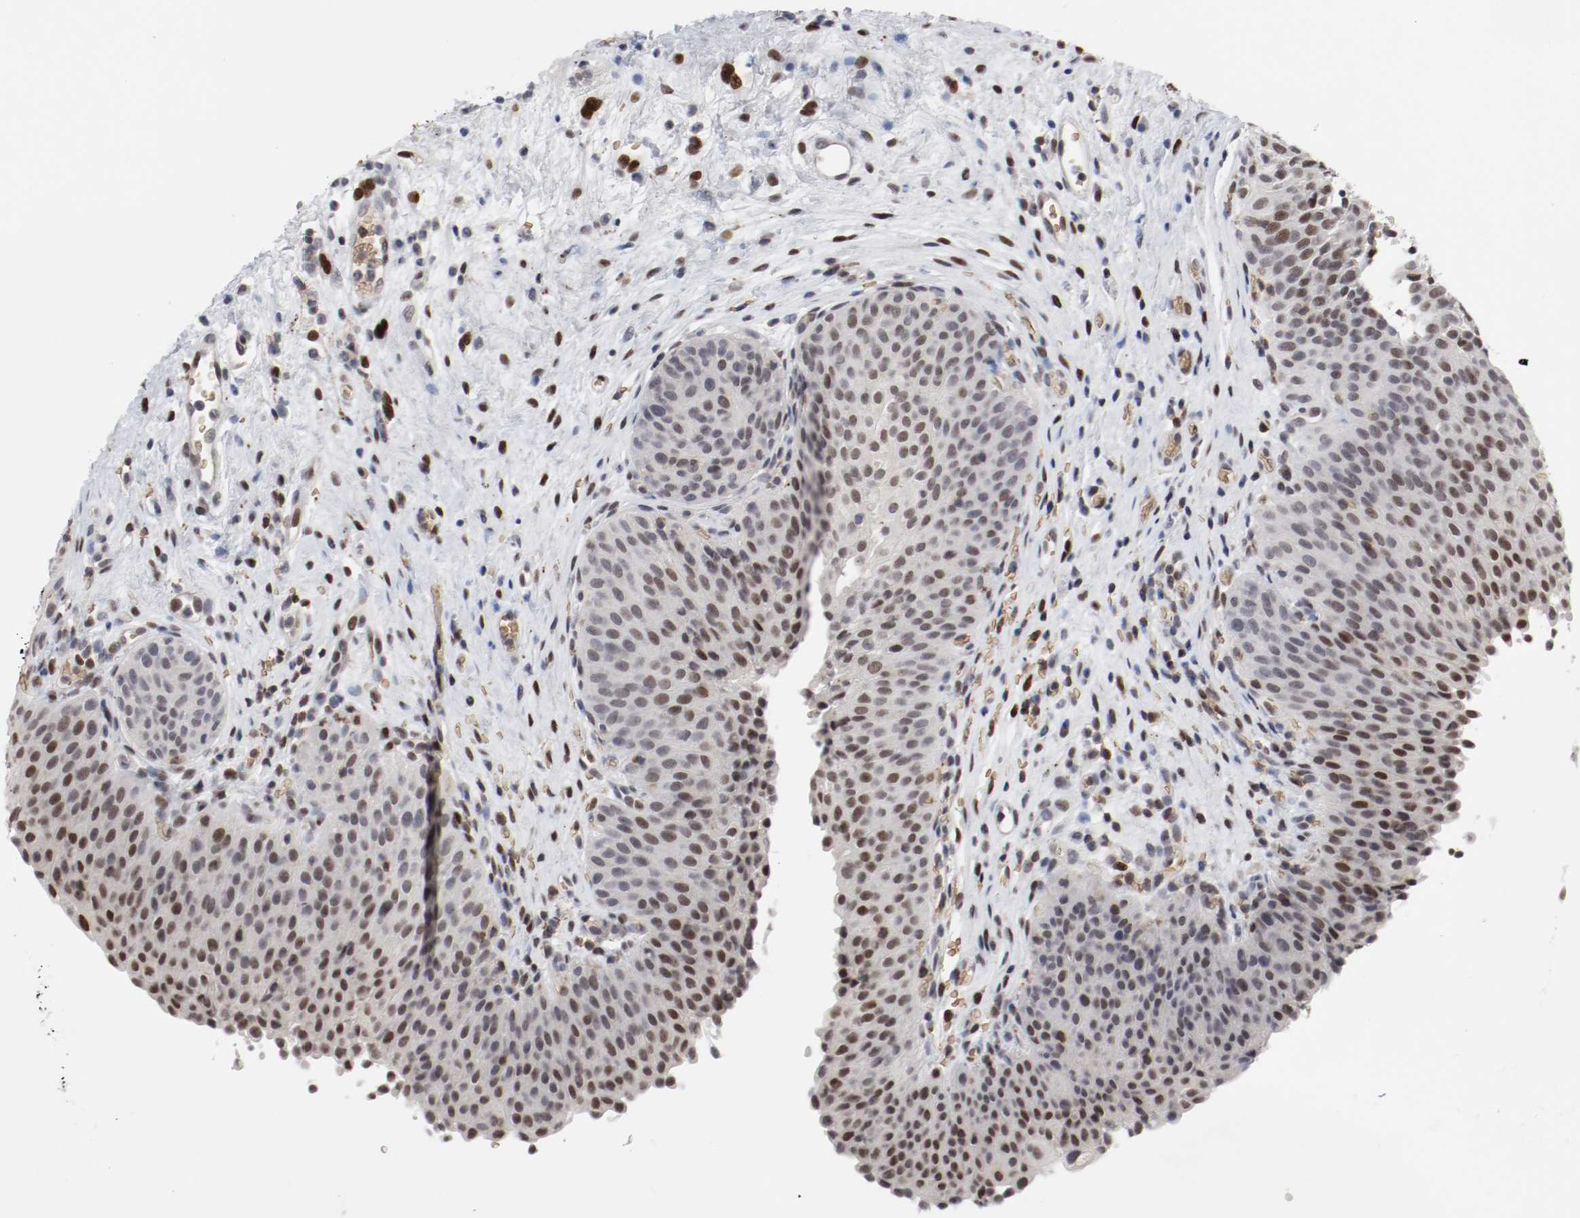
{"staining": {"intensity": "strong", "quantity": "25%-75%", "location": "nuclear"}, "tissue": "urinary bladder", "cell_type": "Urothelial cells", "image_type": "normal", "snomed": [{"axis": "morphology", "description": "Normal tissue, NOS"}, {"axis": "morphology", "description": "Dysplasia, NOS"}, {"axis": "topography", "description": "Urinary bladder"}], "caption": "Immunohistochemical staining of normal urinary bladder shows 25%-75% levels of strong nuclear protein staining in about 25%-75% of urothelial cells. The staining was performed using DAB (3,3'-diaminobenzidine), with brown indicating positive protein expression. Nuclei are stained blue with hematoxylin.", "gene": "JUND", "patient": {"sex": "male", "age": 35}}